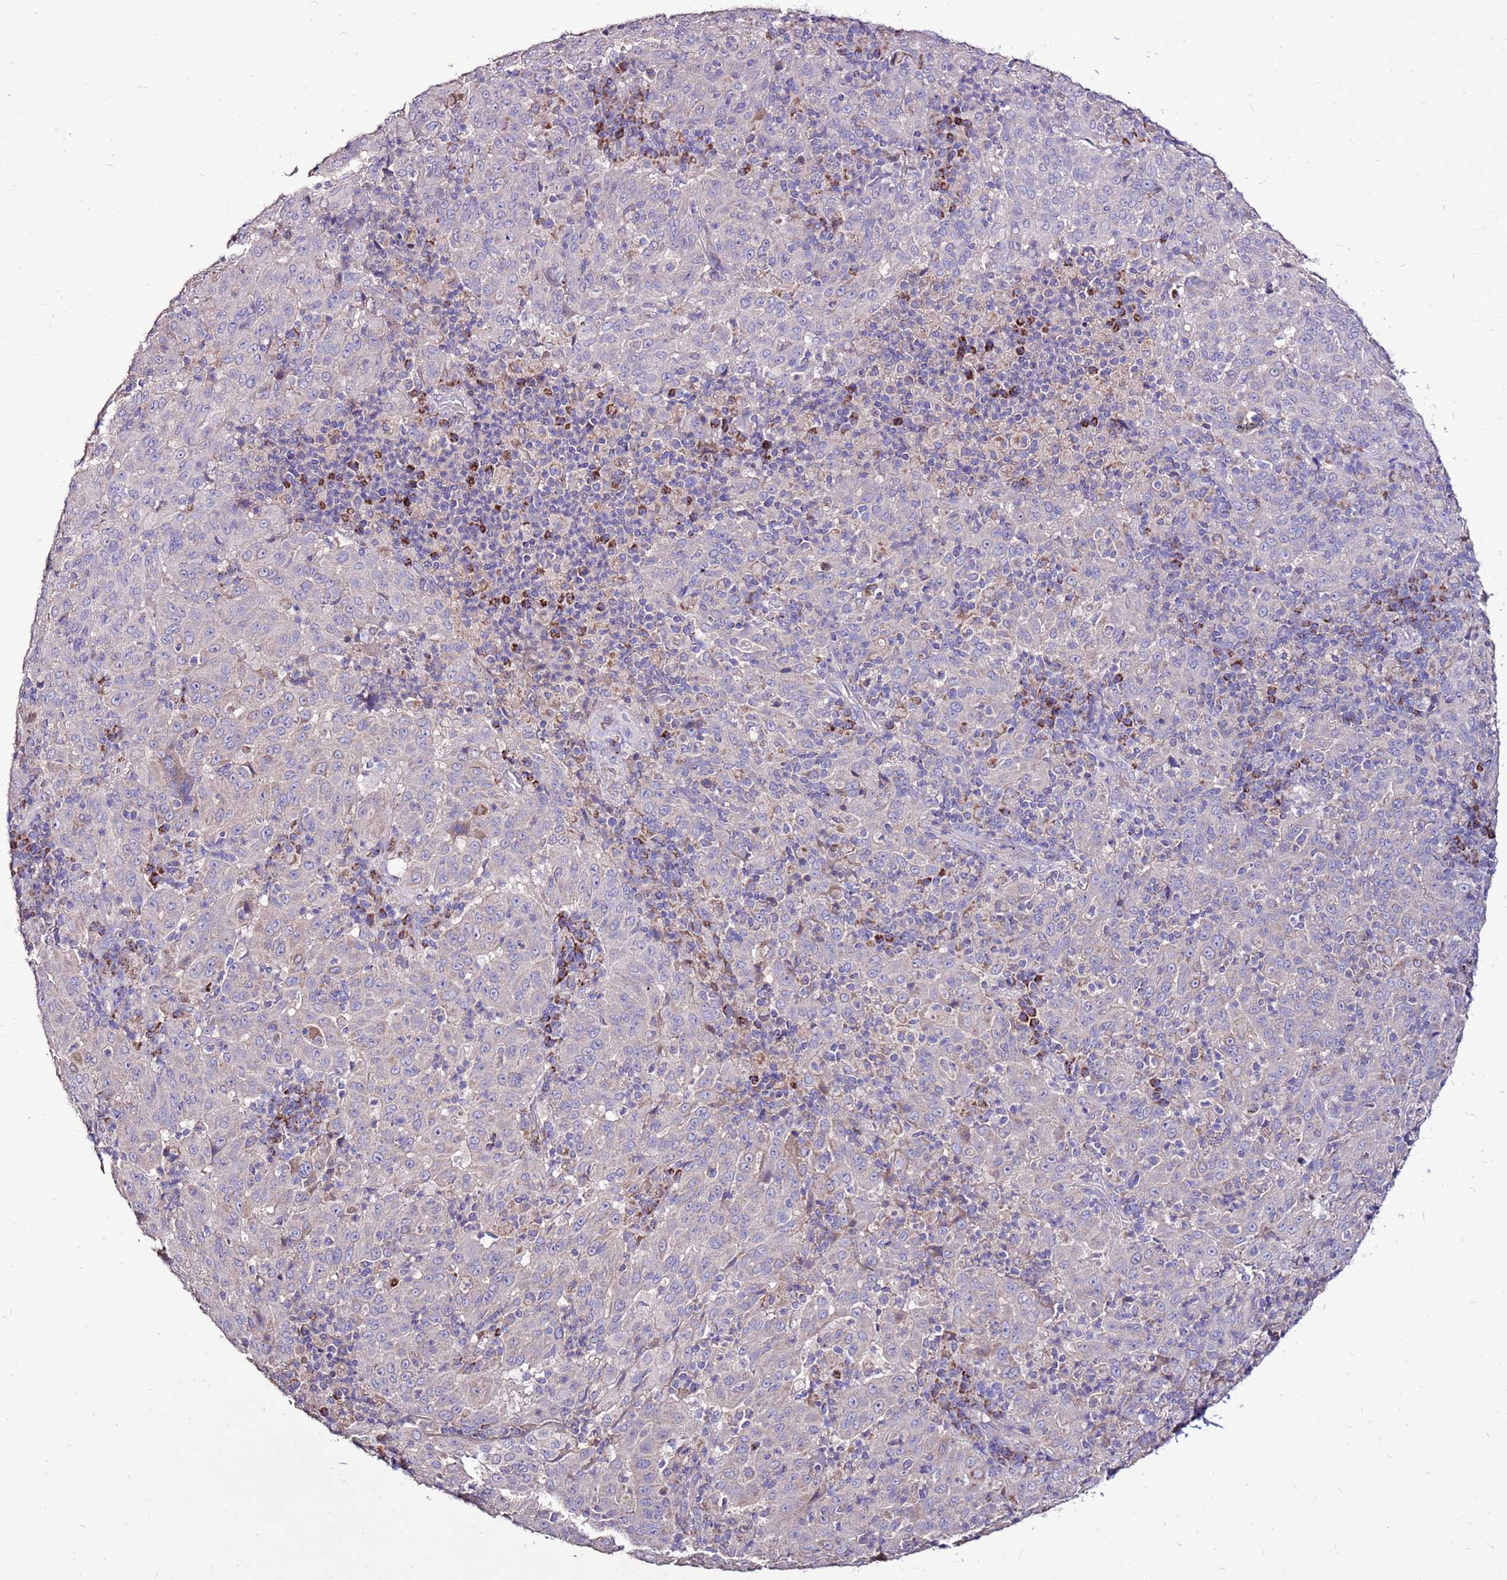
{"staining": {"intensity": "moderate", "quantity": "<25%", "location": "cytoplasmic/membranous"}, "tissue": "pancreatic cancer", "cell_type": "Tumor cells", "image_type": "cancer", "snomed": [{"axis": "morphology", "description": "Adenocarcinoma, NOS"}, {"axis": "topography", "description": "Pancreas"}], "caption": "The micrograph shows immunohistochemical staining of pancreatic cancer (adenocarcinoma). There is moderate cytoplasmic/membranous expression is appreciated in approximately <25% of tumor cells.", "gene": "TMEM106C", "patient": {"sex": "male", "age": 63}}